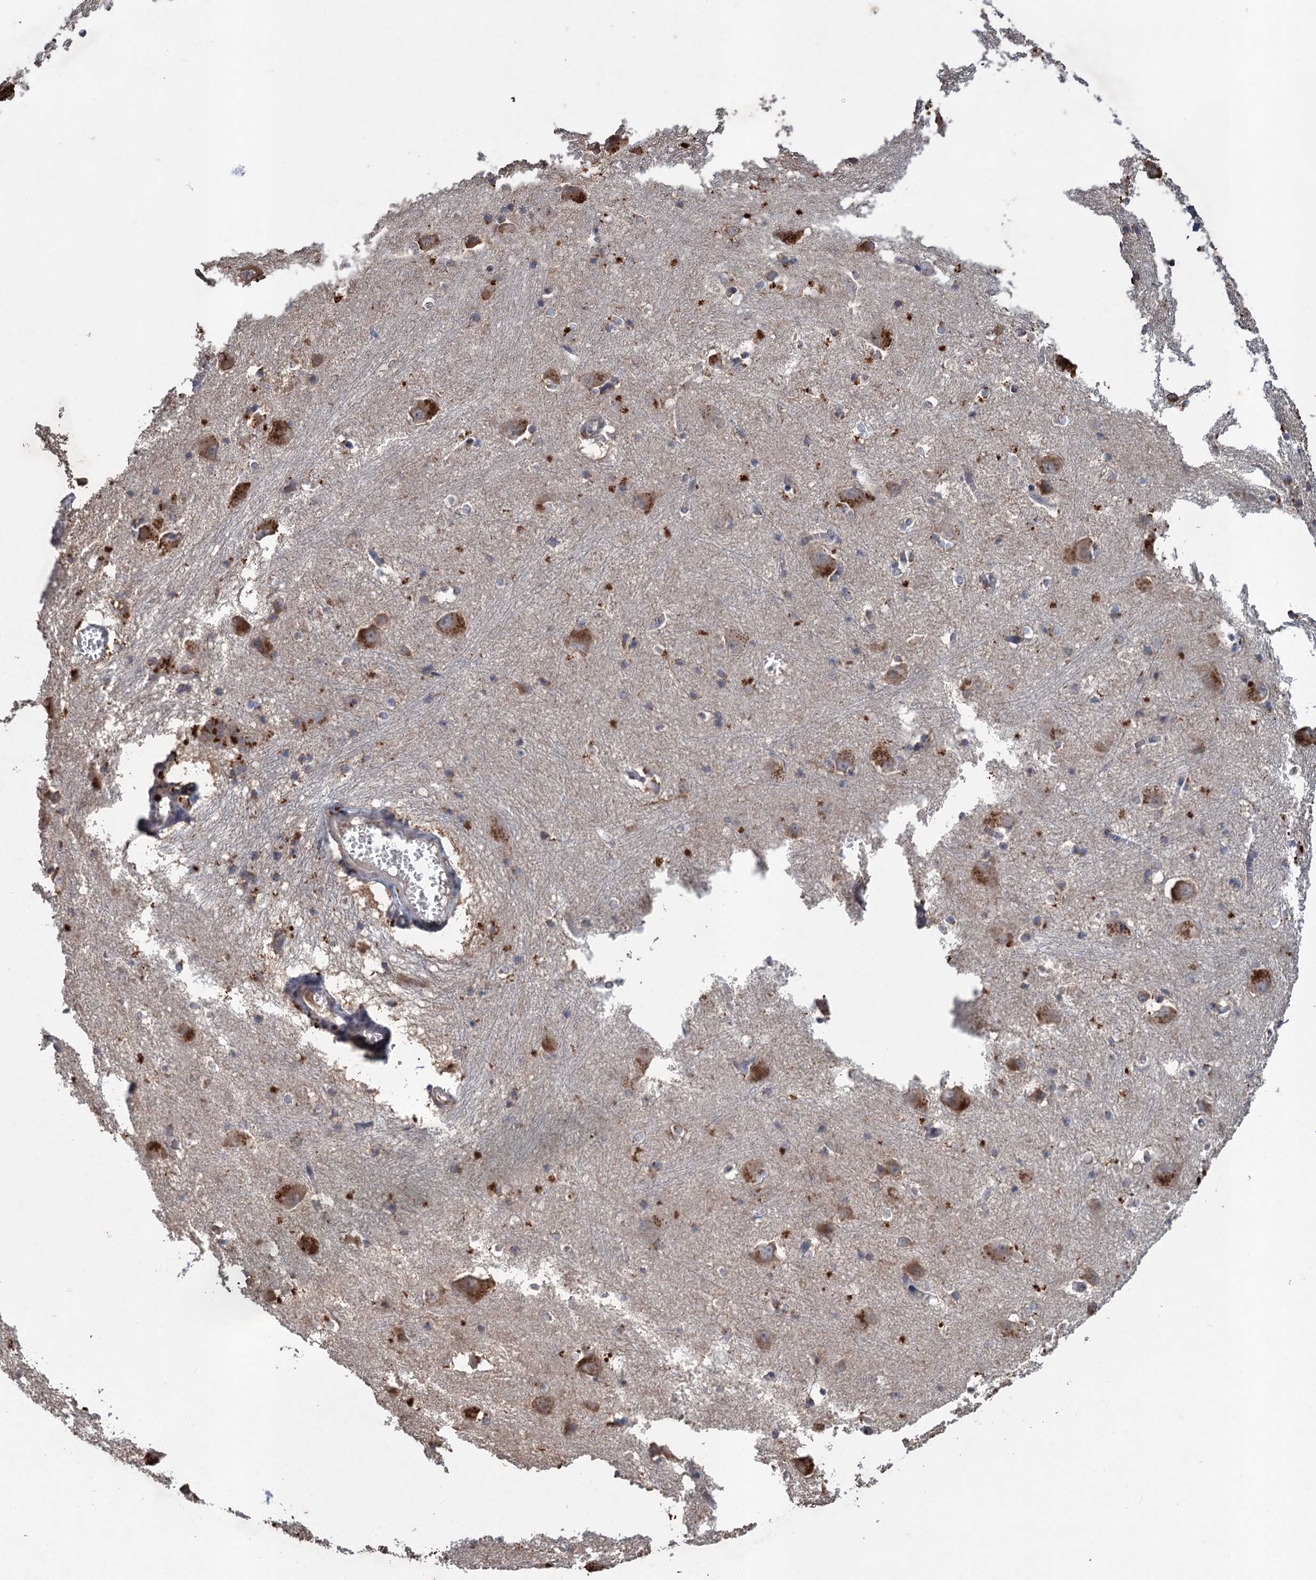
{"staining": {"intensity": "moderate", "quantity": "<25%", "location": "cytoplasmic/membranous"}, "tissue": "caudate", "cell_type": "Glial cells", "image_type": "normal", "snomed": [{"axis": "morphology", "description": "Normal tissue, NOS"}, {"axis": "topography", "description": "Lateral ventricle wall"}], "caption": "The histopathology image exhibits immunohistochemical staining of normal caudate. There is moderate cytoplasmic/membranous expression is present in about <25% of glial cells.", "gene": "SCUBE3", "patient": {"sex": "male", "age": 37}}